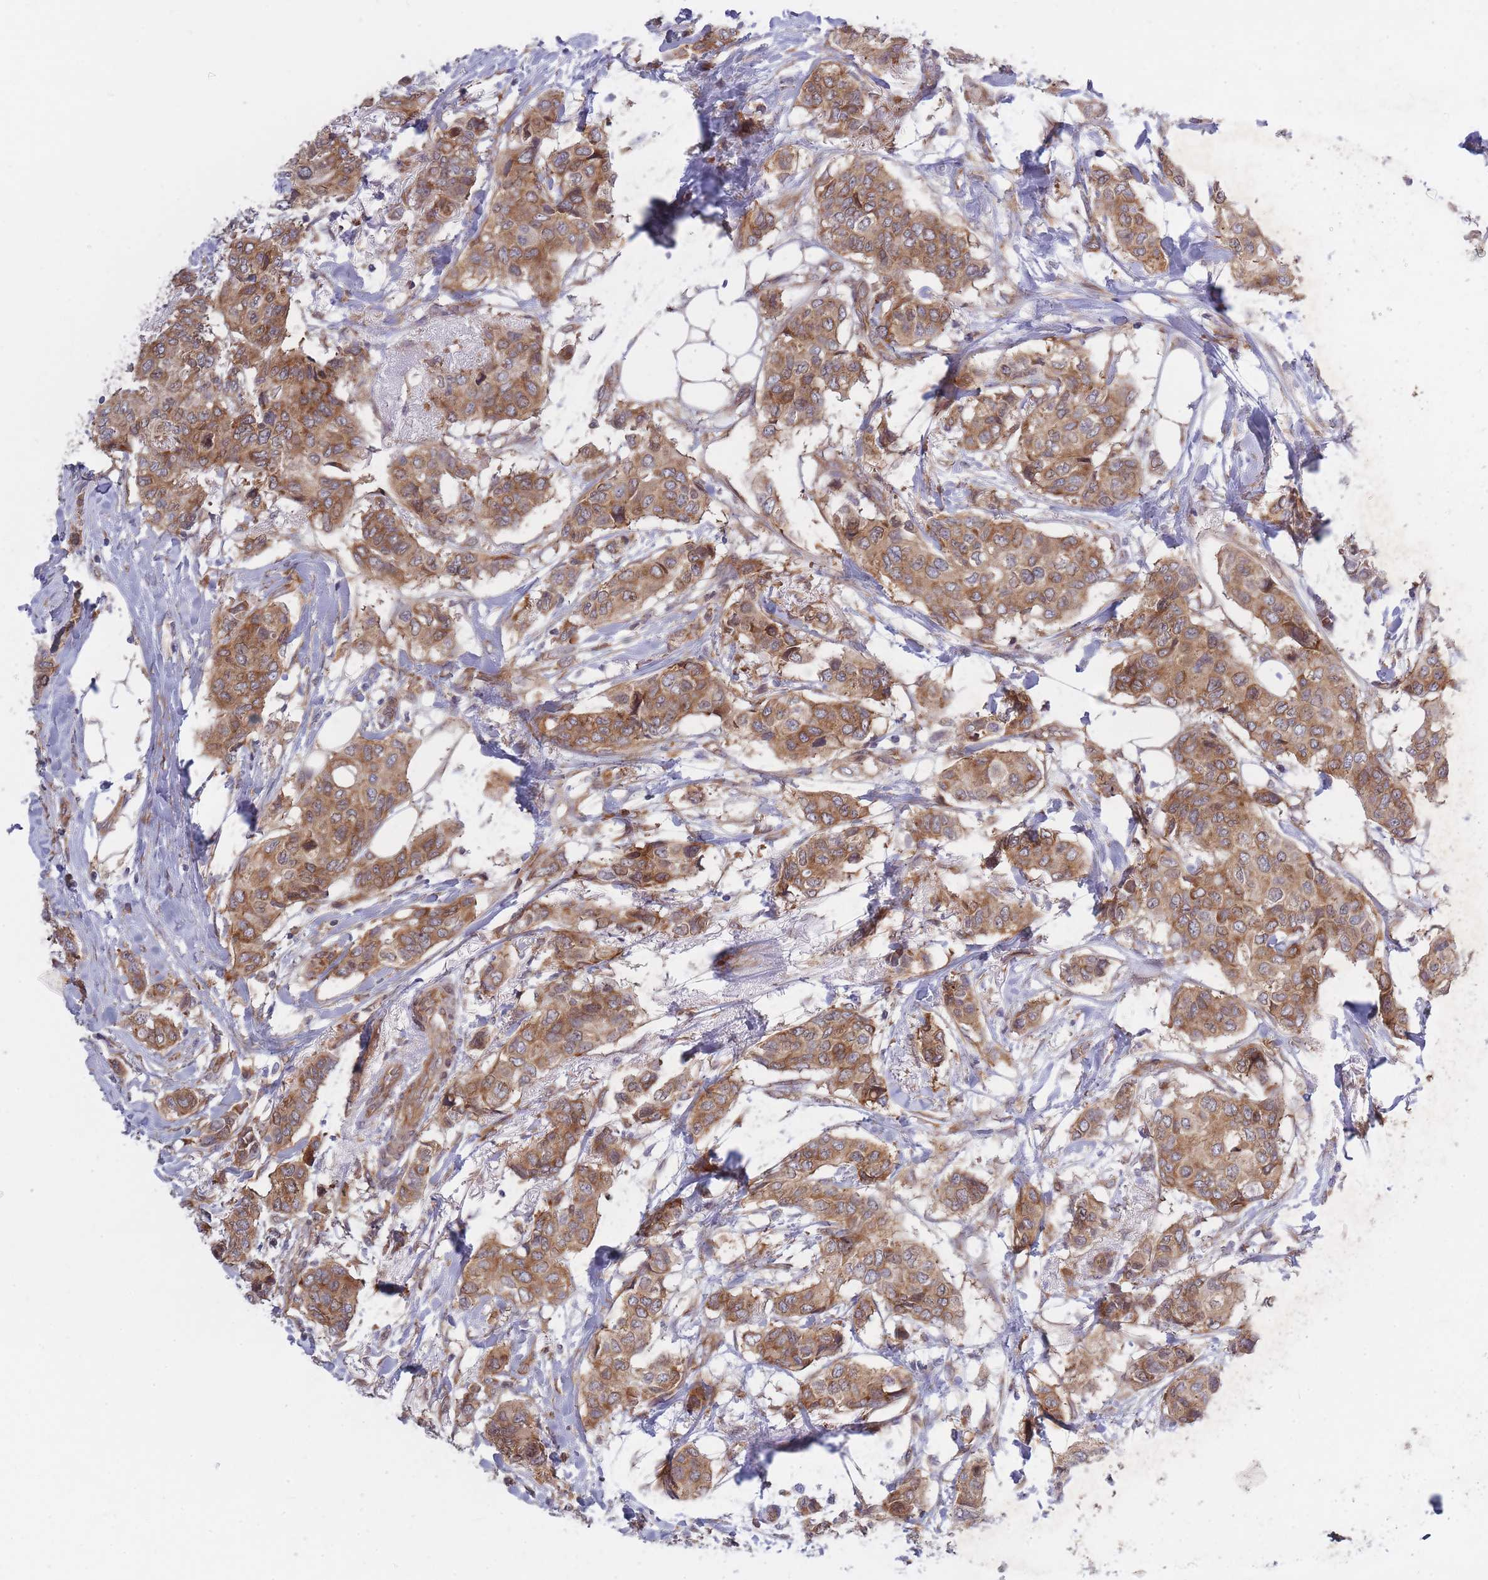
{"staining": {"intensity": "moderate", "quantity": ">75%", "location": "cytoplasmic/membranous"}, "tissue": "breast cancer", "cell_type": "Tumor cells", "image_type": "cancer", "snomed": [{"axis": "morphology", "description": "Lobular carcinoma"}, {"axis": "topography", "description": "Breast"}], "caption": "DAB (3,3'-diaminobenzidine) immunohistochemical staining of breast cancer (lobular carcinoma) displays moderate cytoplasmic/membranous protein positivity in about >75% of tumor cells.", "gene": "CCDC124", "patient": {"sex": "female", "age": 51}}